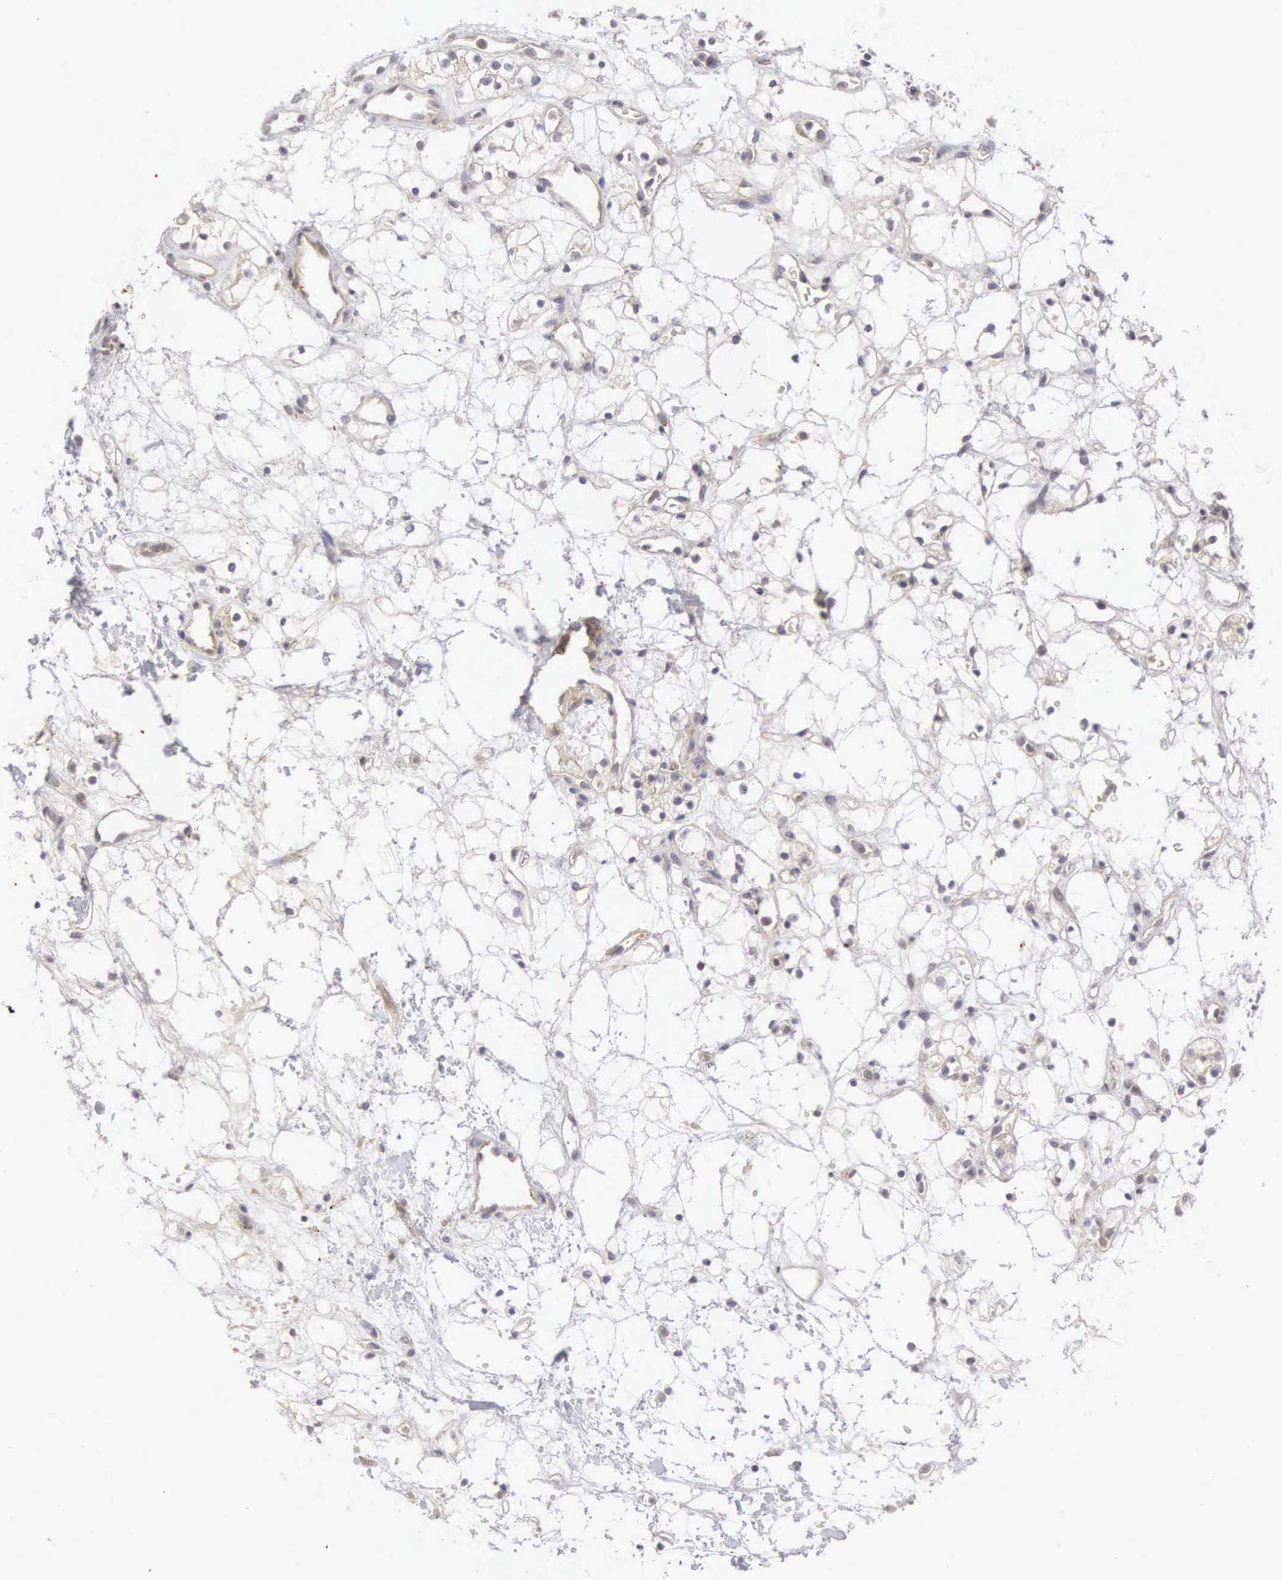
{"staining": {"intensity": "weak", "quantity": "<25%", "location": "cytoplasmic/membranous"}, "tissue": "renal cancer", "cell_type": "Tumor cells", "image_type": "cancer", "snomed": [{"axis": "morphology", "description": "Adenocarcinoma, NOS"}, {"axis": "topography", "description": "Kidney"}], "caption": "Renal adenocarcinoma was stained to show a protein in brown. There is no significant staining in tumor cells.", "gene": "CD1A", "patient": {"sex": "female", "age": 60}}